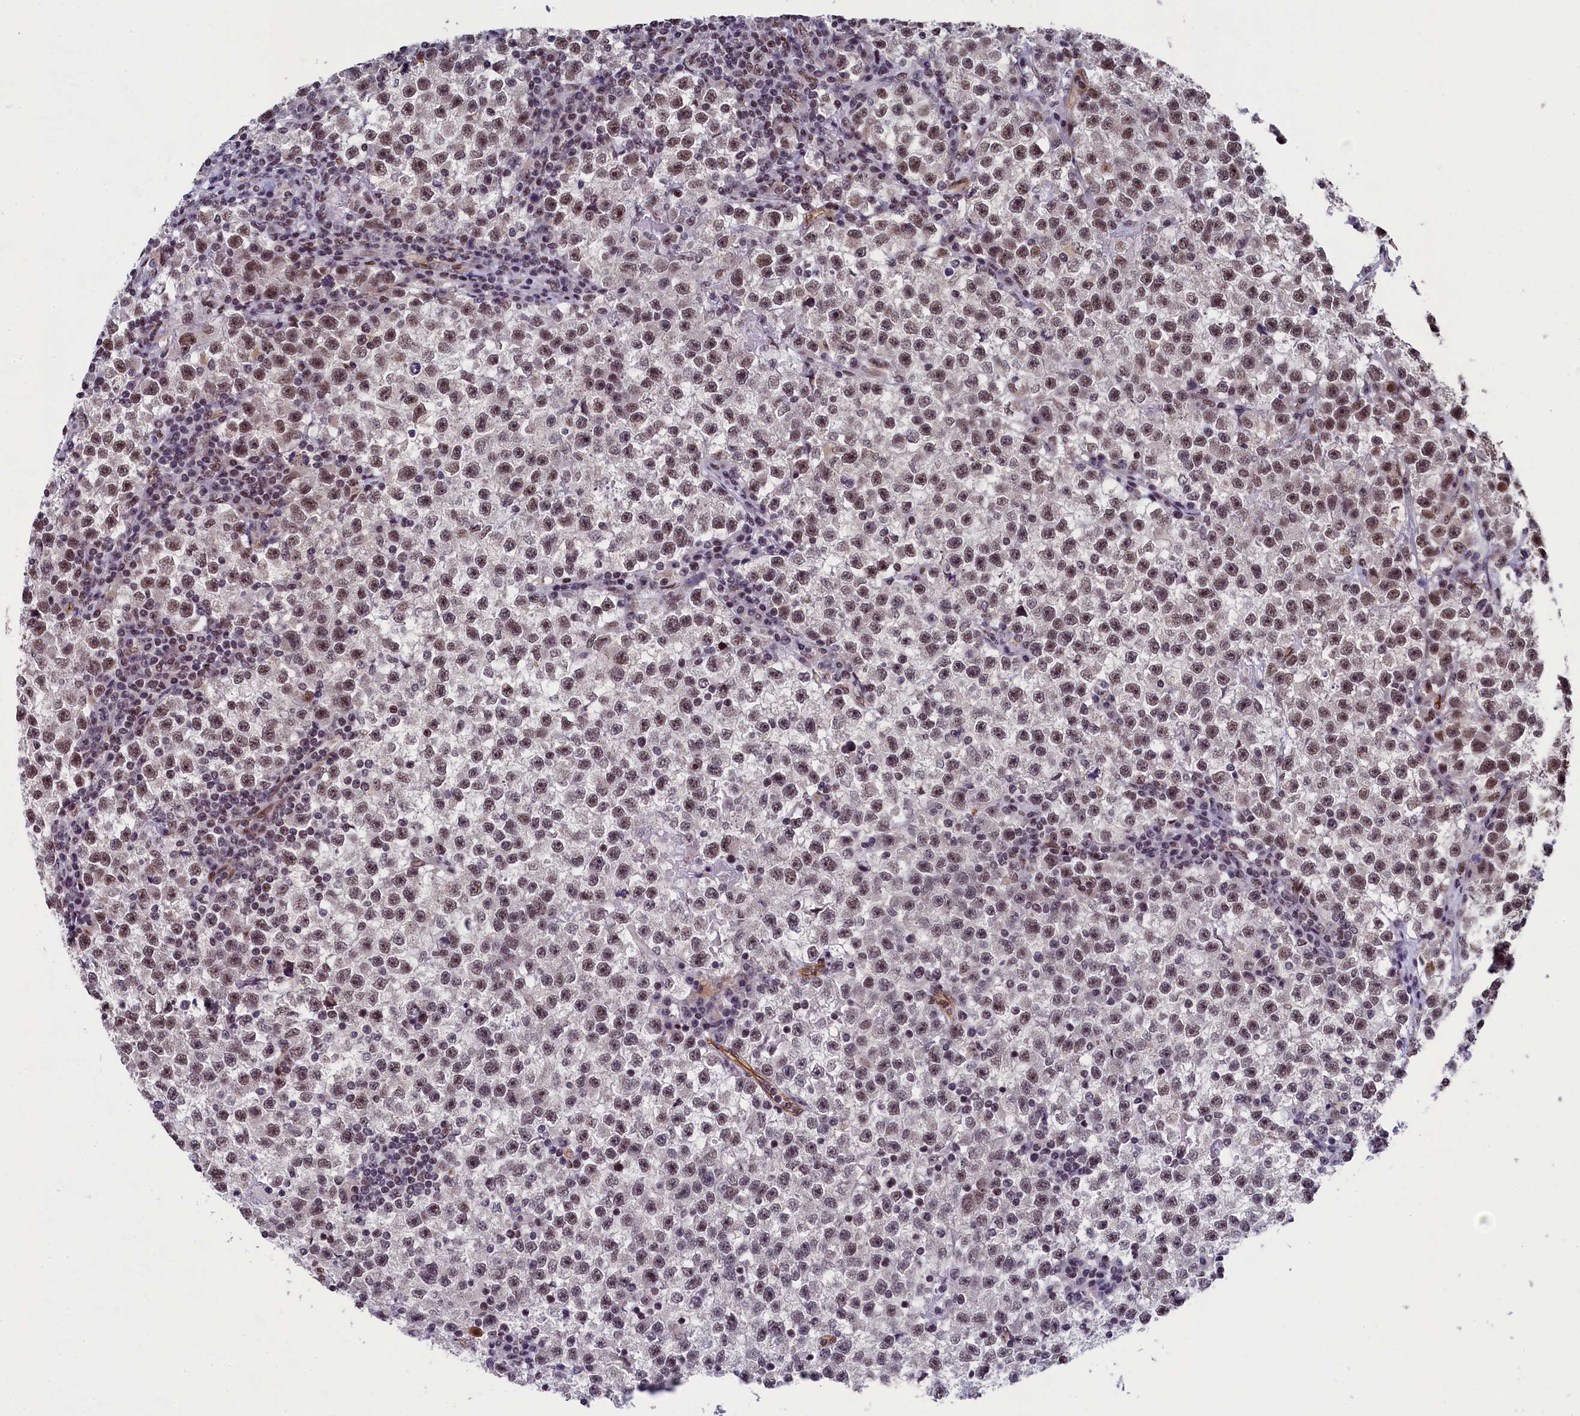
{"staining": {"intensity": "moderate", "quantity": "25%-75%", "location": "nuclear"}, "tissue": "testis cancer", "cell_type": "Tumor cells", "image_type": "cancer", "snomed": [{"axis": "morphology", "description": "Seminoma, NOS"}, {"axis": "topography", "description": "Testis"}], "caption": "An immunohistochemistry photomicrograph of tumor tissue is shown. Protein staining in brown highlights moderate nuclear positivity in testis seminoma within tumor cells.", "gene": "ADIG", "patient": {"sex": "male", "age": 22}}